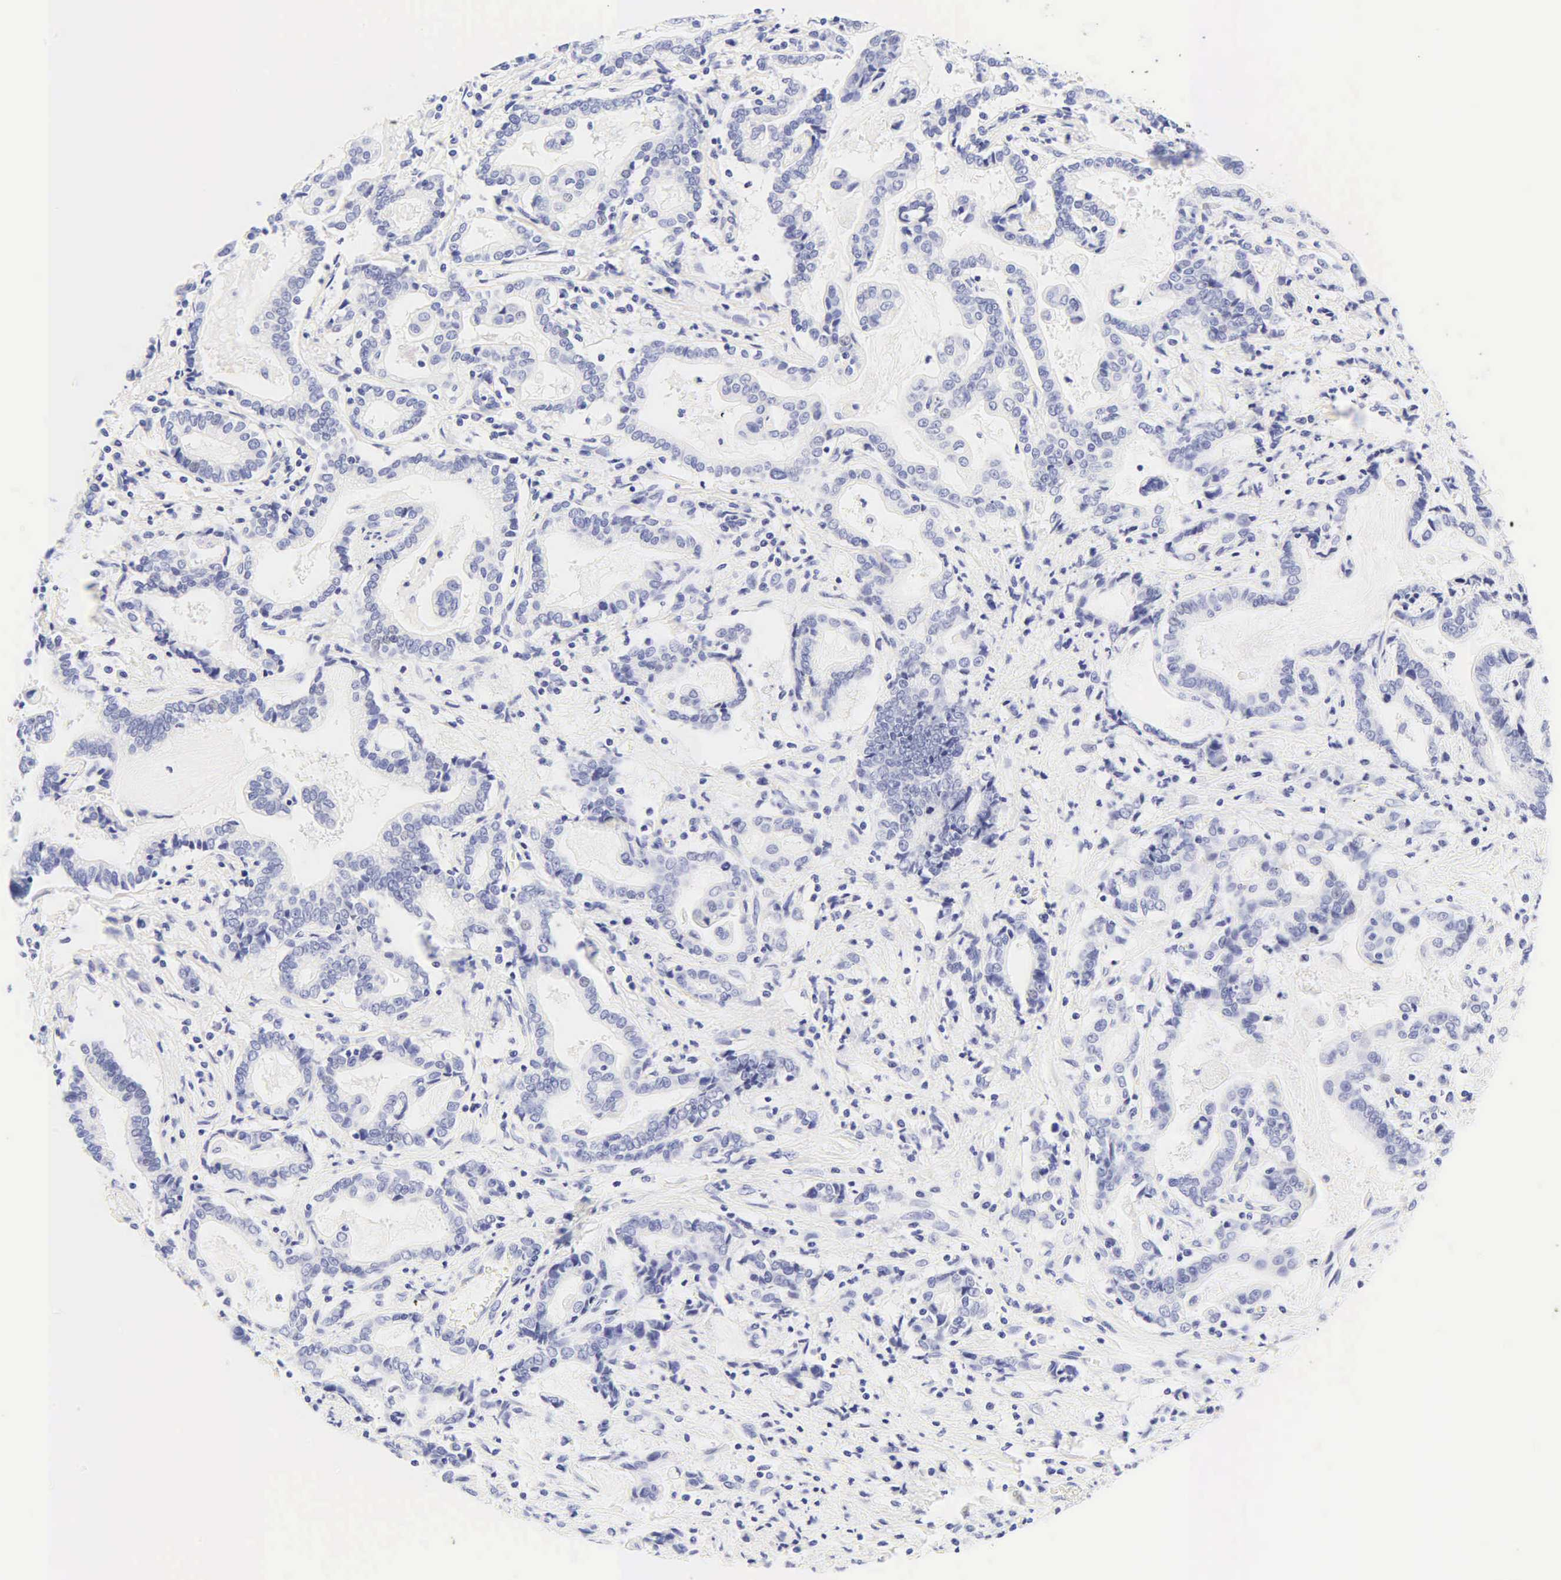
{"staining": {"intensity": "negative", "quantity": "none", "location": "none"}, "tissue": "liver cancer", "cell_type": "Tumor cells", "image_type": "cancer", "snomed": [{"axis": "morphology", "description": "Cholangiocarcinoma"}, {"axis": "topography", "description": "Liver"}], "caption": "A histopathology image of liver cholangiocarcinoma stained for a protein exhibits no brown staining in tumor cells.", "gene": "DES", "patient": {"sex": "male", "age": 57}}